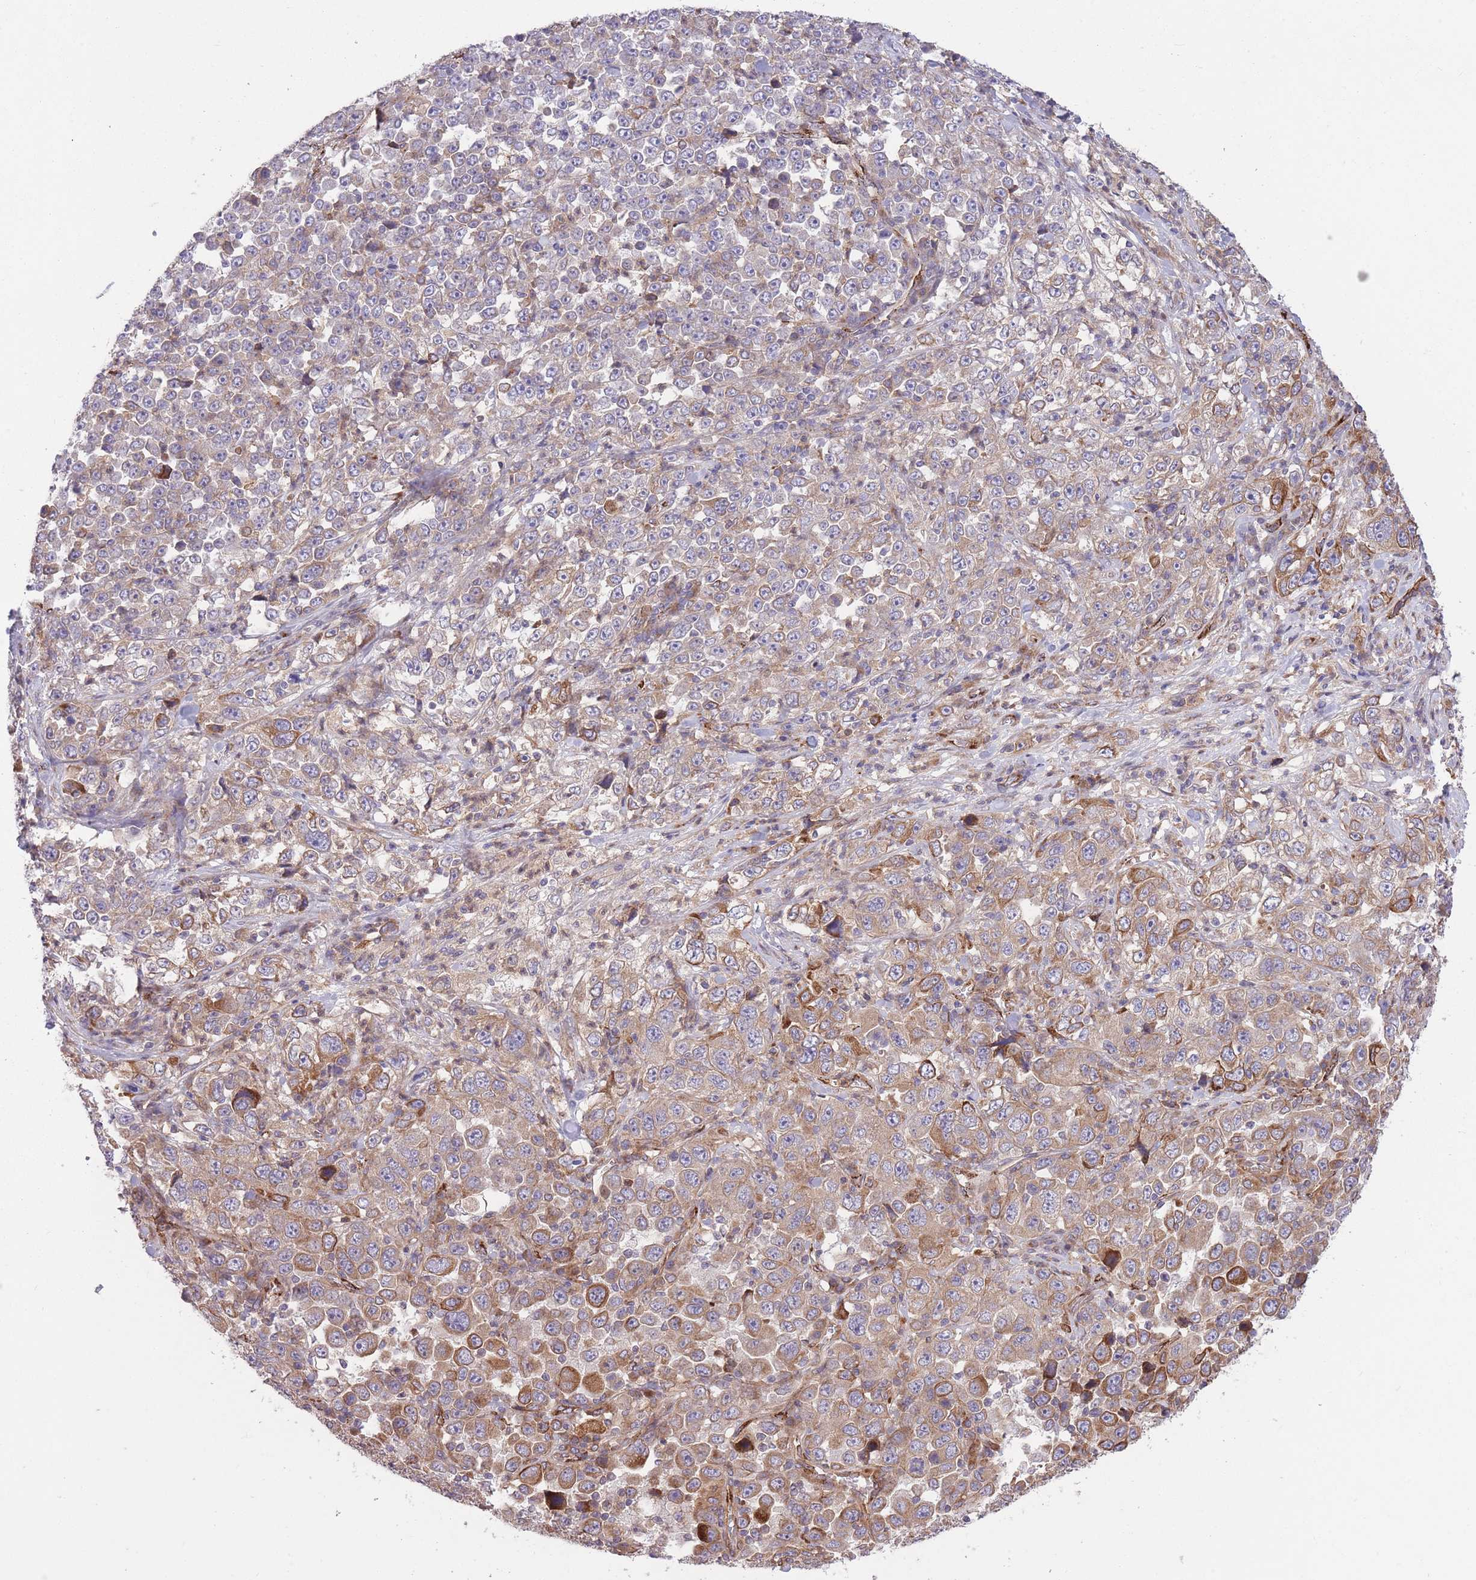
{"staining": {"intensity": "moderate", "quantity": "<25%", "location": "cytoplasmic/membranous"}, "tissue": "stomach cancer", "cell_type": "Tumor cells", "image_type": "cancer", "snomed": [{"axis": "morphology", "description": "Normal tissue, NOS"}, {"axis": "morphology", "description": "Adenocarcinoma, NOS"}, {"axis": "topography", "description": "Stomach, upper"}, {"axis": "topography", "description": "Stomach"}], "caption": "Protein expression analysis of human adenocarcinoma (stomach) reveals moderate cytoplasmic/membranous expression in approximately <25% of tumor cells.", "gene": "CISH", "patient": {"sex": "male", "age": 59}}